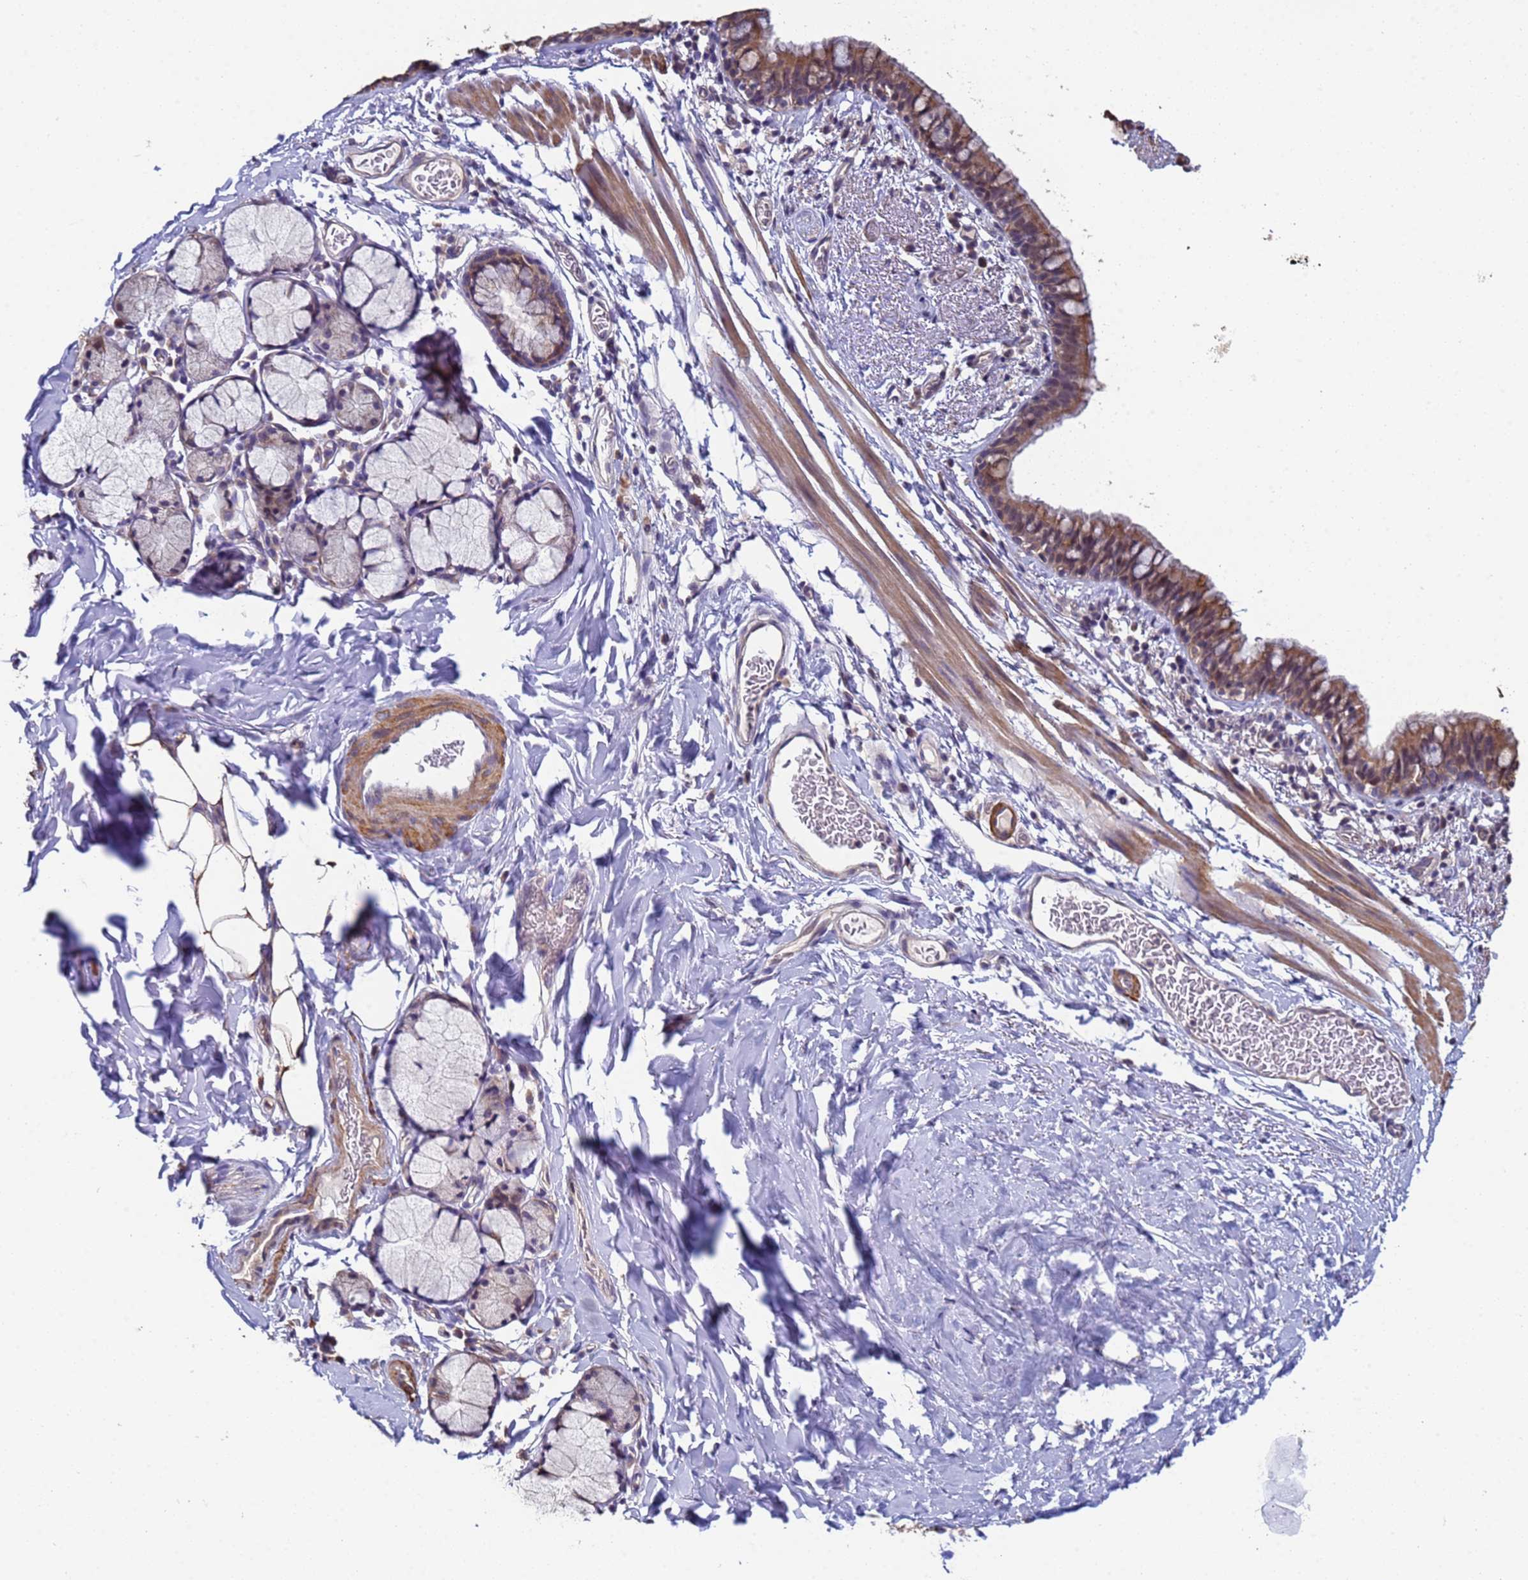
{"staining": {"intensity": "moderate", "quantity": ">75%", "location": "cytoplasmic/membranous"}, "tissue": "bronchus", "cell_type": "Respiratory epithelial cells", "image_type": "normal", "snomed": [{"axis": "morphology", "description": "Normal tissue, NOS"}, {"axis": "topography", "description": "Cartilage tissue"}, {"axis": "topography", "description": "Bronchus"}], "caption": "About >75% of respiratory epithelial cells in unremarkable human bronchus show moderate cytoplasmic/membranous protein staining as visualized by brown immunohistochemical staining.", "gene": "CLHC1", "patient": {"sex": "female", "age": 36}}